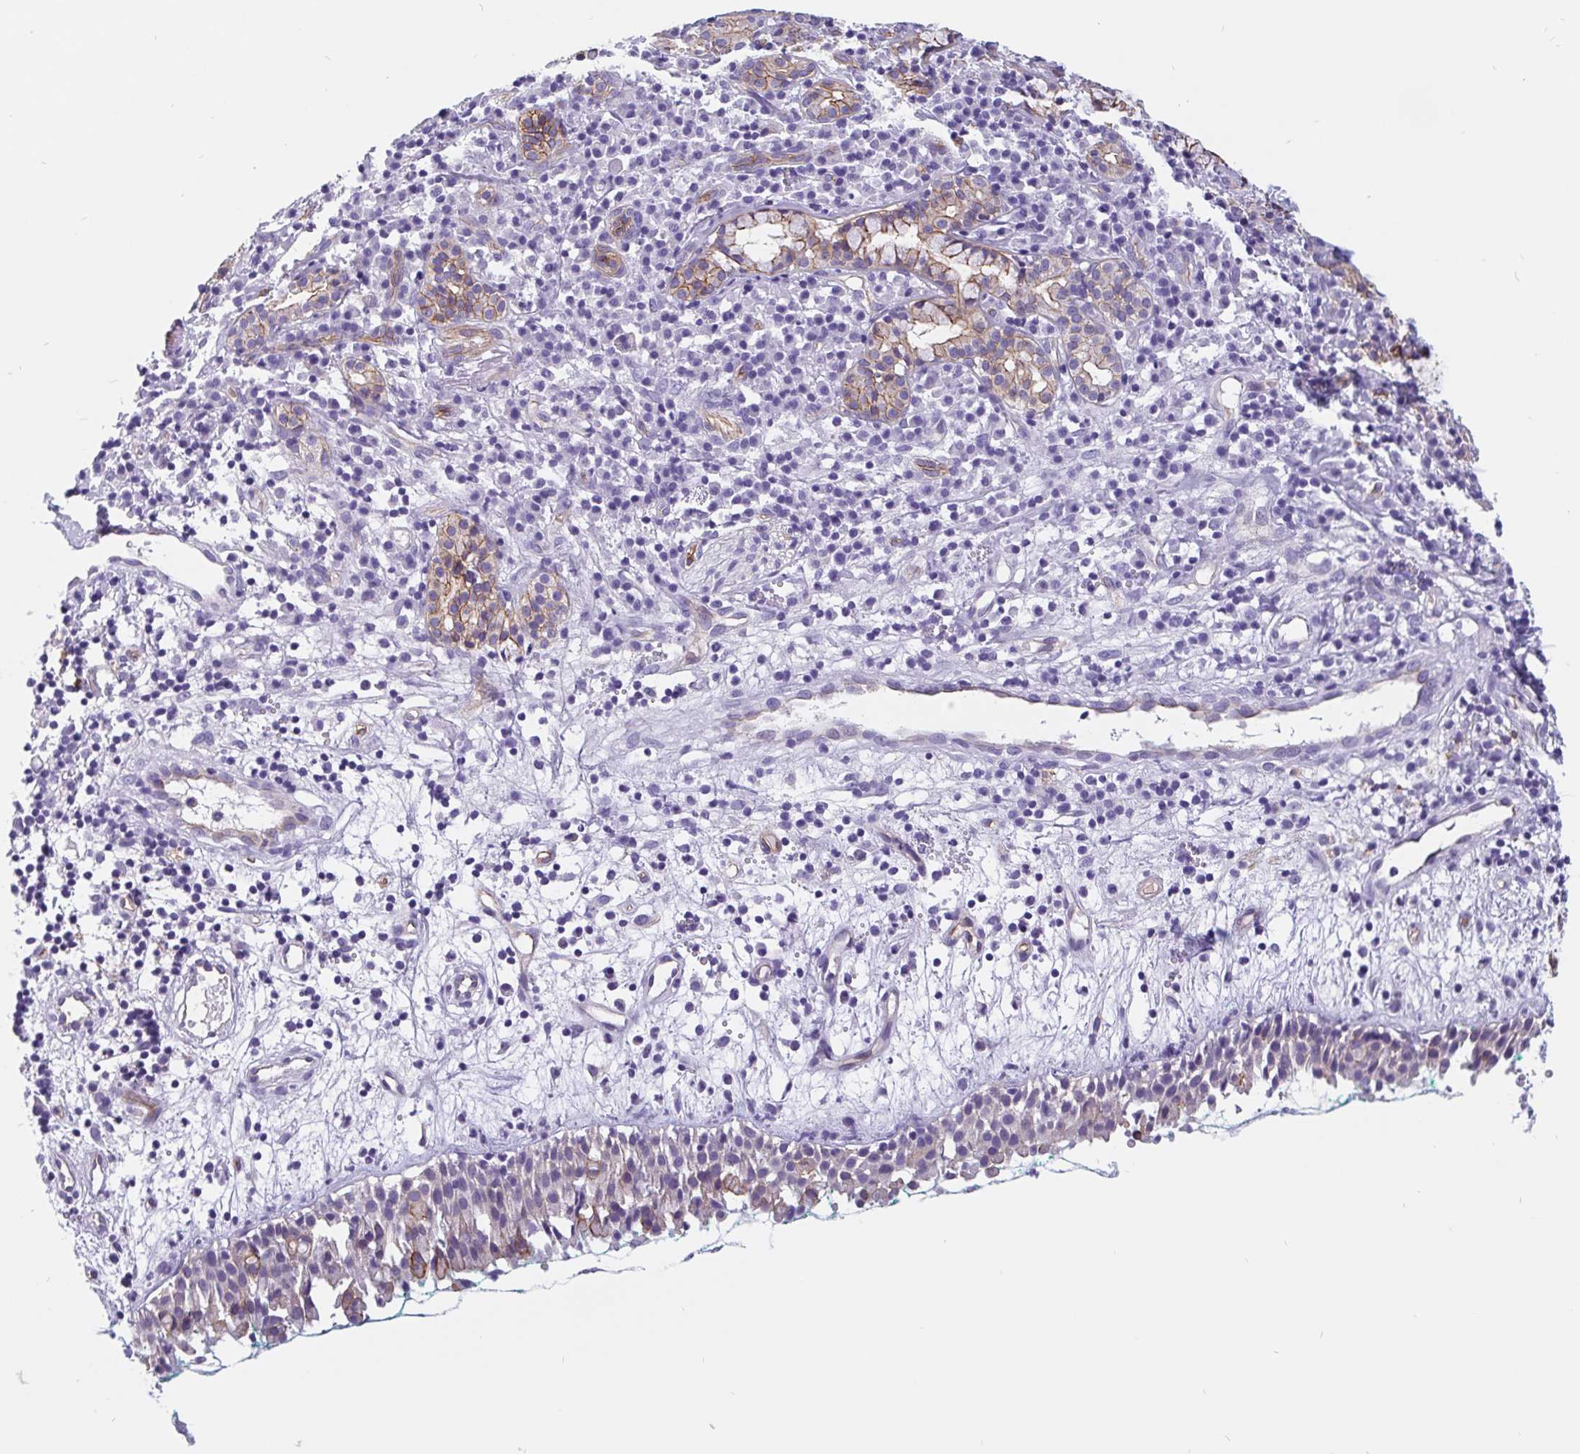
{"staining": {"intensity": "weak", "quantity": "<25%", "location": "cytoplasmic/membranous"}, "tissue": "nasopharynx", "cell_type": "Respiratory epithelial cells", "image_type": "normal", "snomed": [{"axis": "morphology", "description": "Normal tissue, NOS"}, {"axis": "morphology", "description": "Basal cell carcinoma"}, {"axis": "topography", "description": "Cartilage tissue"}, {"axis": "topography", "description": "Nasopharynx"}, {"axis": "topography", "description": "Oral tissue"}], "caption": "A histopathology image of nasopharynx stained for a protein demonstrates no brown staining in respiratory epithelial cells.", "gene": "LIMCH1", "patient": {"sex": "female", "age": 77}}